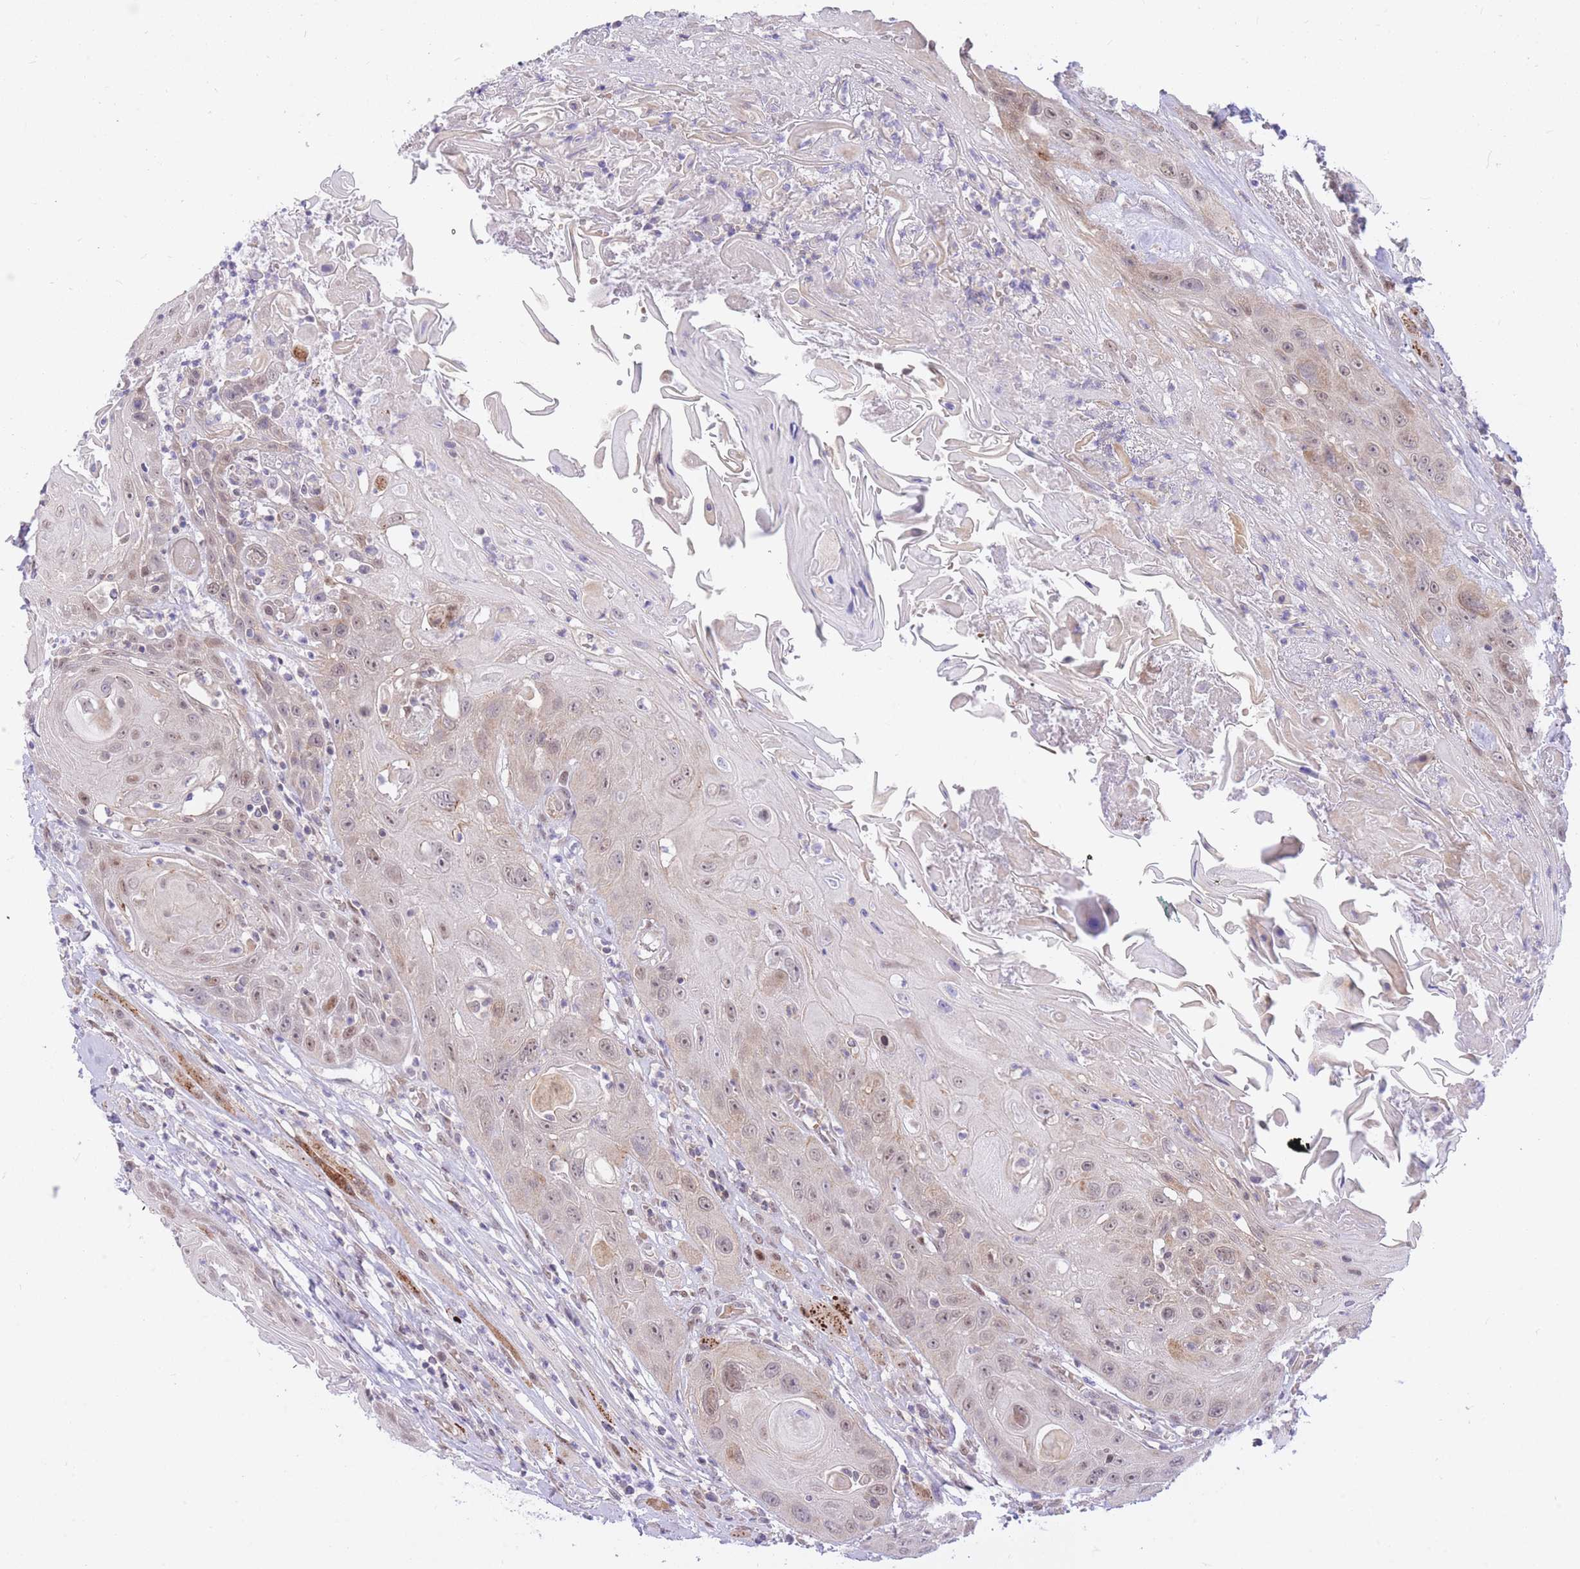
{"staining": {"intensity": "weak", "quantity": "<25%", "location": "nuclear"}, "tissue": "head and neck cancer", "cell_type": "Tumor cells", "image_type": "cancer", "snomed": [{"axis": "morphology", "description": "Squamous cell carcinoma, NOS"}, {"axis": "topography", "description": "Head-Neck"}], "caption": "The histopathology image exhibits no significant staining in tumor cells of head and neck squamous cell carcinoma. The staining was performed using DAB to visualize the protein expression in brown, while the nuclei were stained in blue with hematoxylin (Magnification: 20x).", "gene": "MINDY2", "patient": {"sex": "female", "age": 59}}